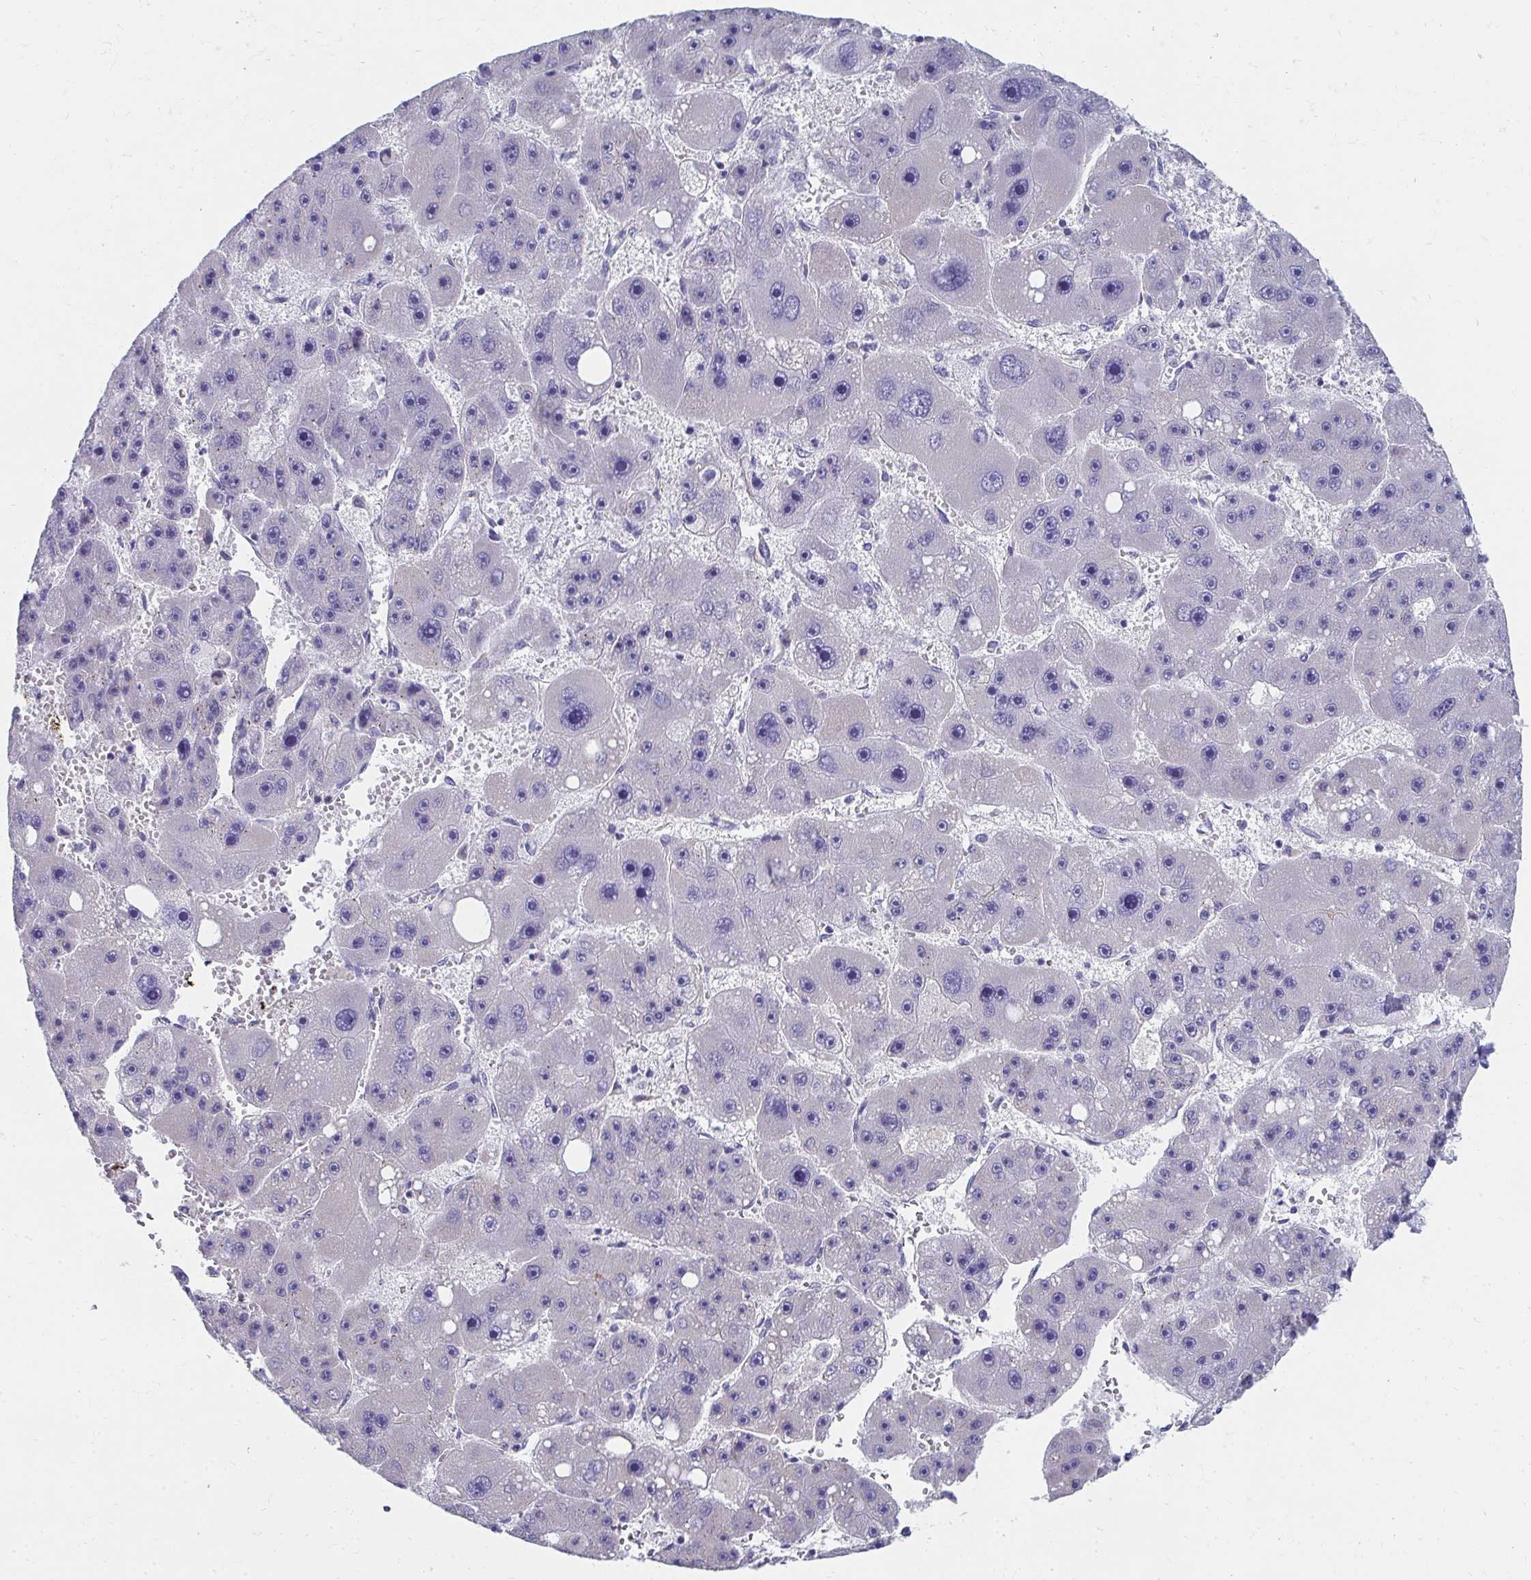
{"staining": {"intensity": "negative", "quantity": "none", "location": "none"}, "tissue": "liver cancer", "cell_type": "Tumor cells", "image_type": "cancer", "snomed": [{"axis": "morphology", "description": "Carcinoma, Hepatocellular, NOS"}, {"axis": "topography", "description": "Liver"}], "caption": "Immunohistochemistry (IHC) of human liver cancer (hepatocellular carcinoma) demonstrates no staining in tumor cells.", "gene": "TMPRSS2", "patient": {"sex": "female", "age": 61}}